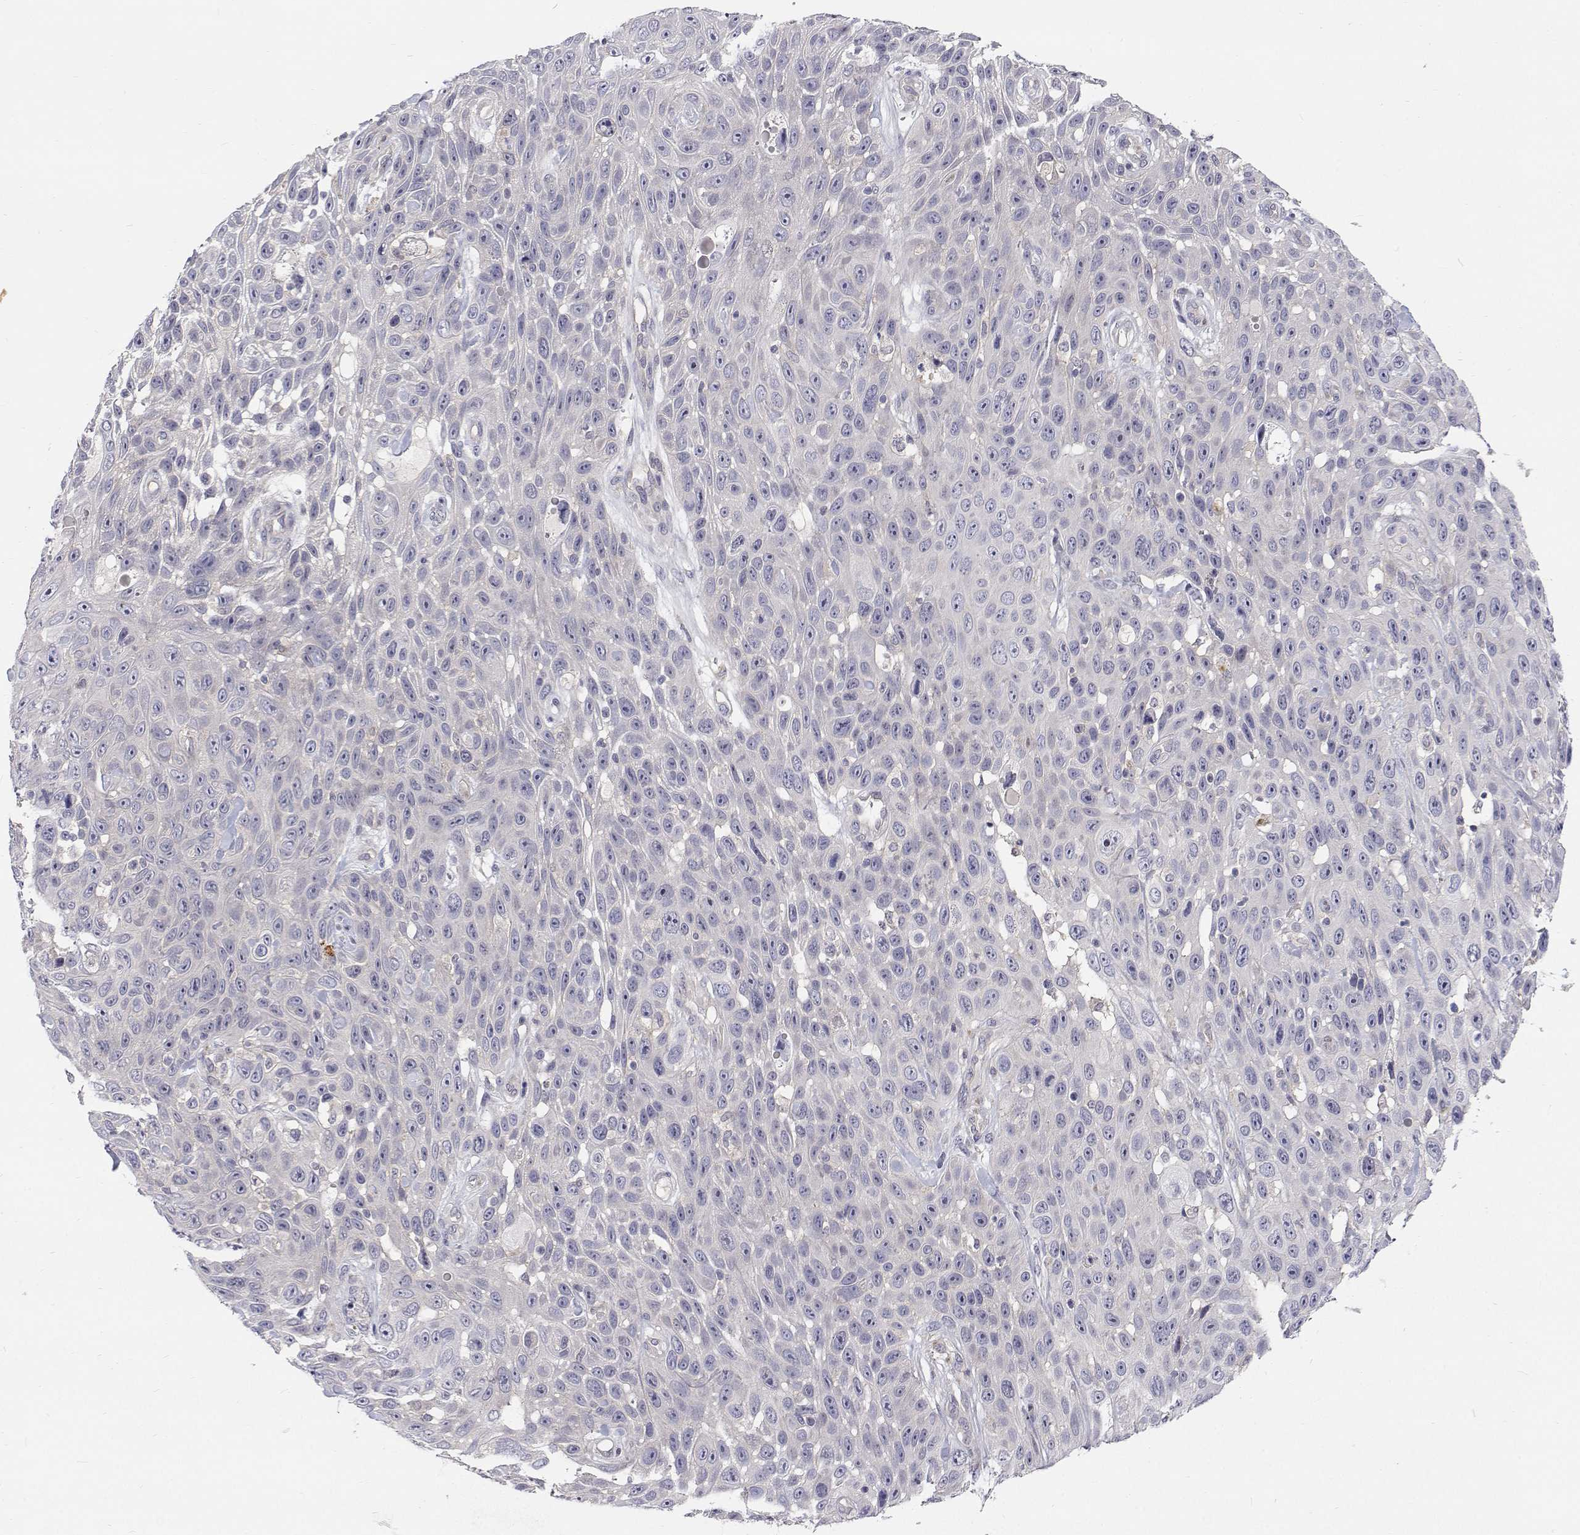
{"staining": {"intensity": "negative", "quantity": "none", "location": "none"}, "tissue": "skin cancer", "cell_type": "Tumor cells", "image_type": "cancer", "snomed": [{"axis": "morphology", "description": "Squamous cell carcinoma, NOS"}, {"axis": "topography", "description": "Skin"}], "caption": "Immunohistochemistry of human skin cancer (squamous cell carcinoma) shows no expression in tumor cells.", "gene": "MYPN", "patient": {"sex": "male", "age": 82}}